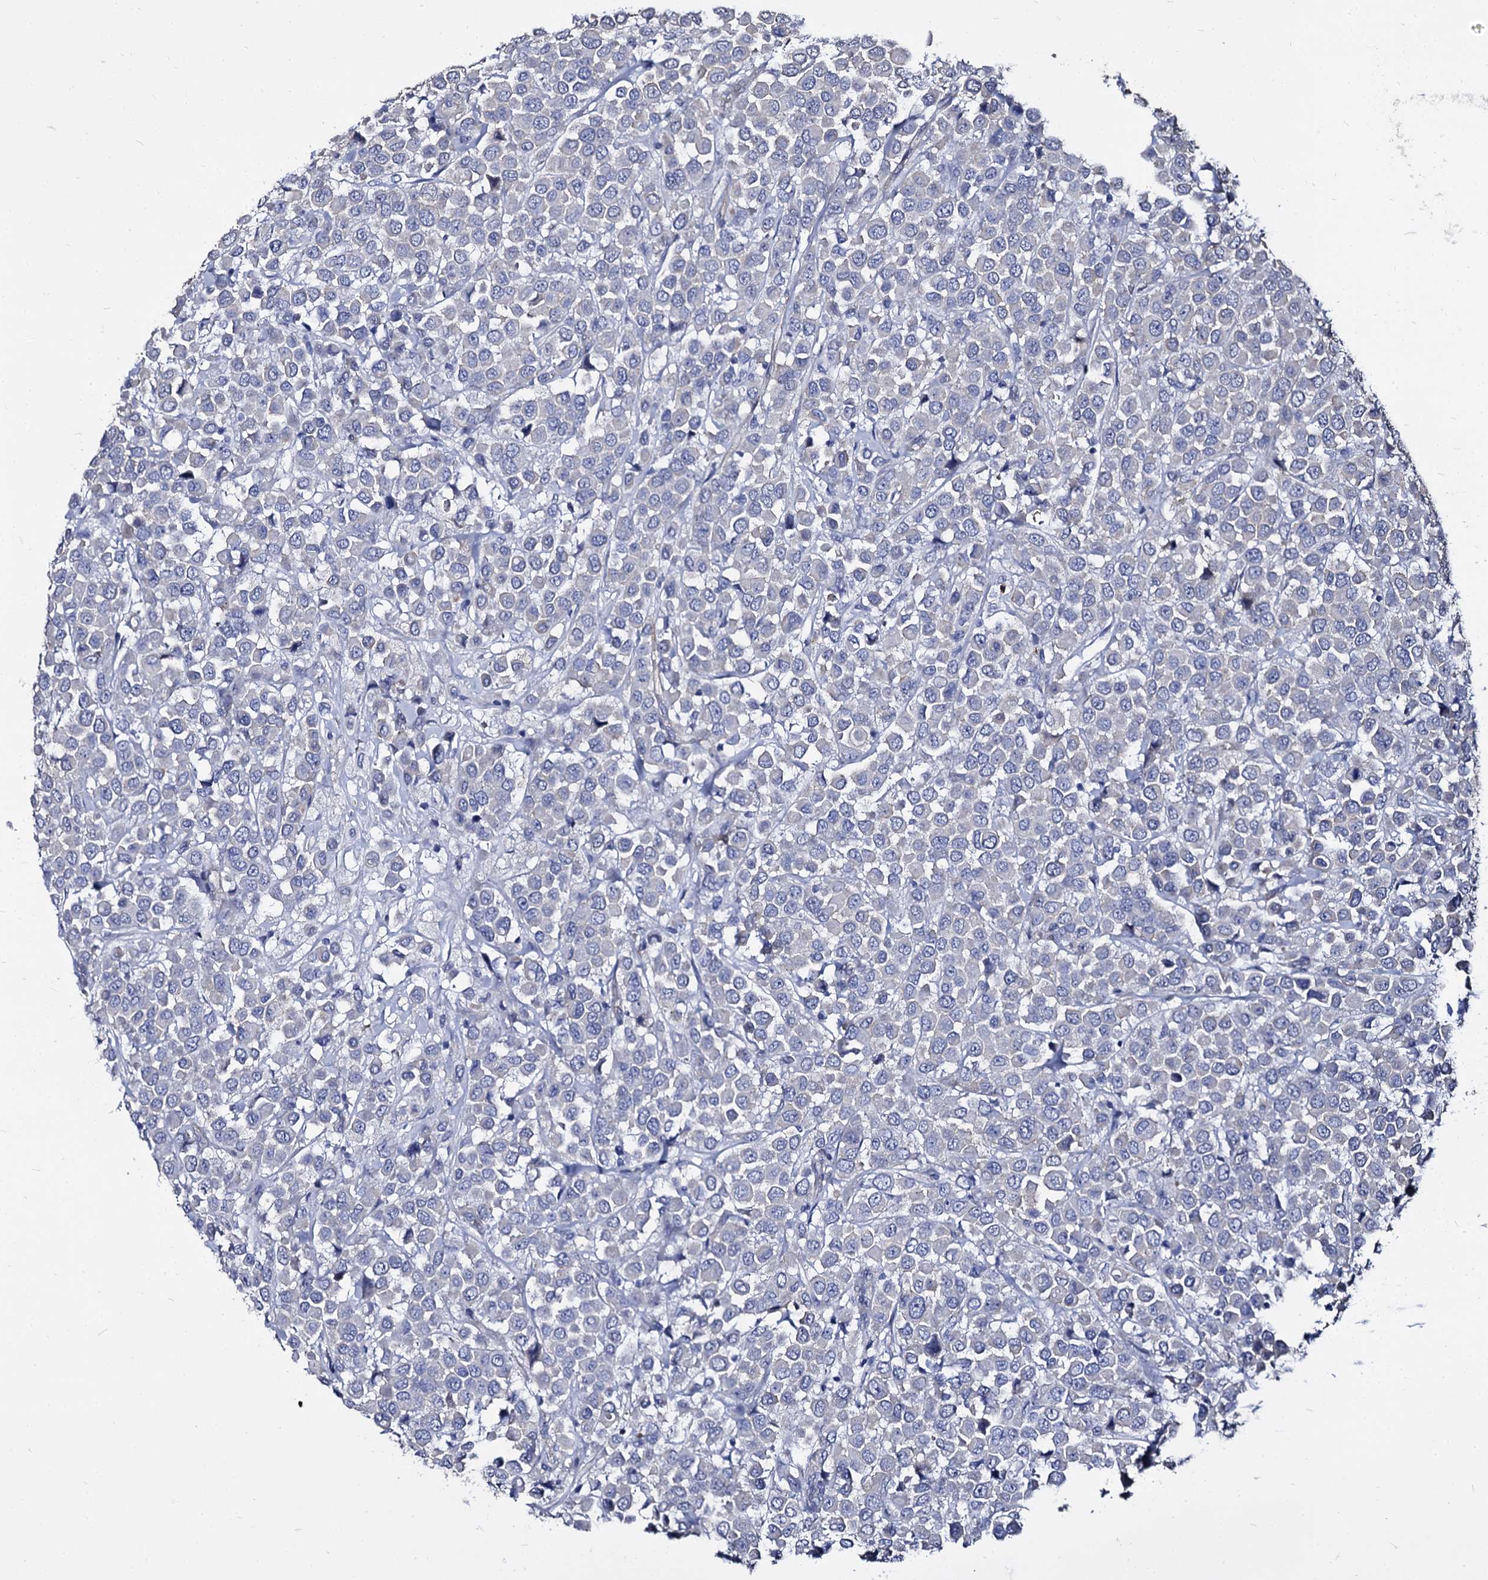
{"staining": {"intensity": "negative", "quantity": "none", "location": "none"}, "tissue": "breast cancer", "cell_type": "Tumor cells", "image_type": "cancer", "snomed": [{"axis": "morphology", "description": "Duct carcinoma"}, {"axis": "topography", "description": "Breast"}], "caption": "Immunohistochemistry (IHC) image of neoplastic tissue: breast cancer stained with DAB reveals no significant protein expression in tumor cells. (DAB IHC, high magnification).", "gene": "CBFB", "patient": {"sex": "female", "age": 61}}